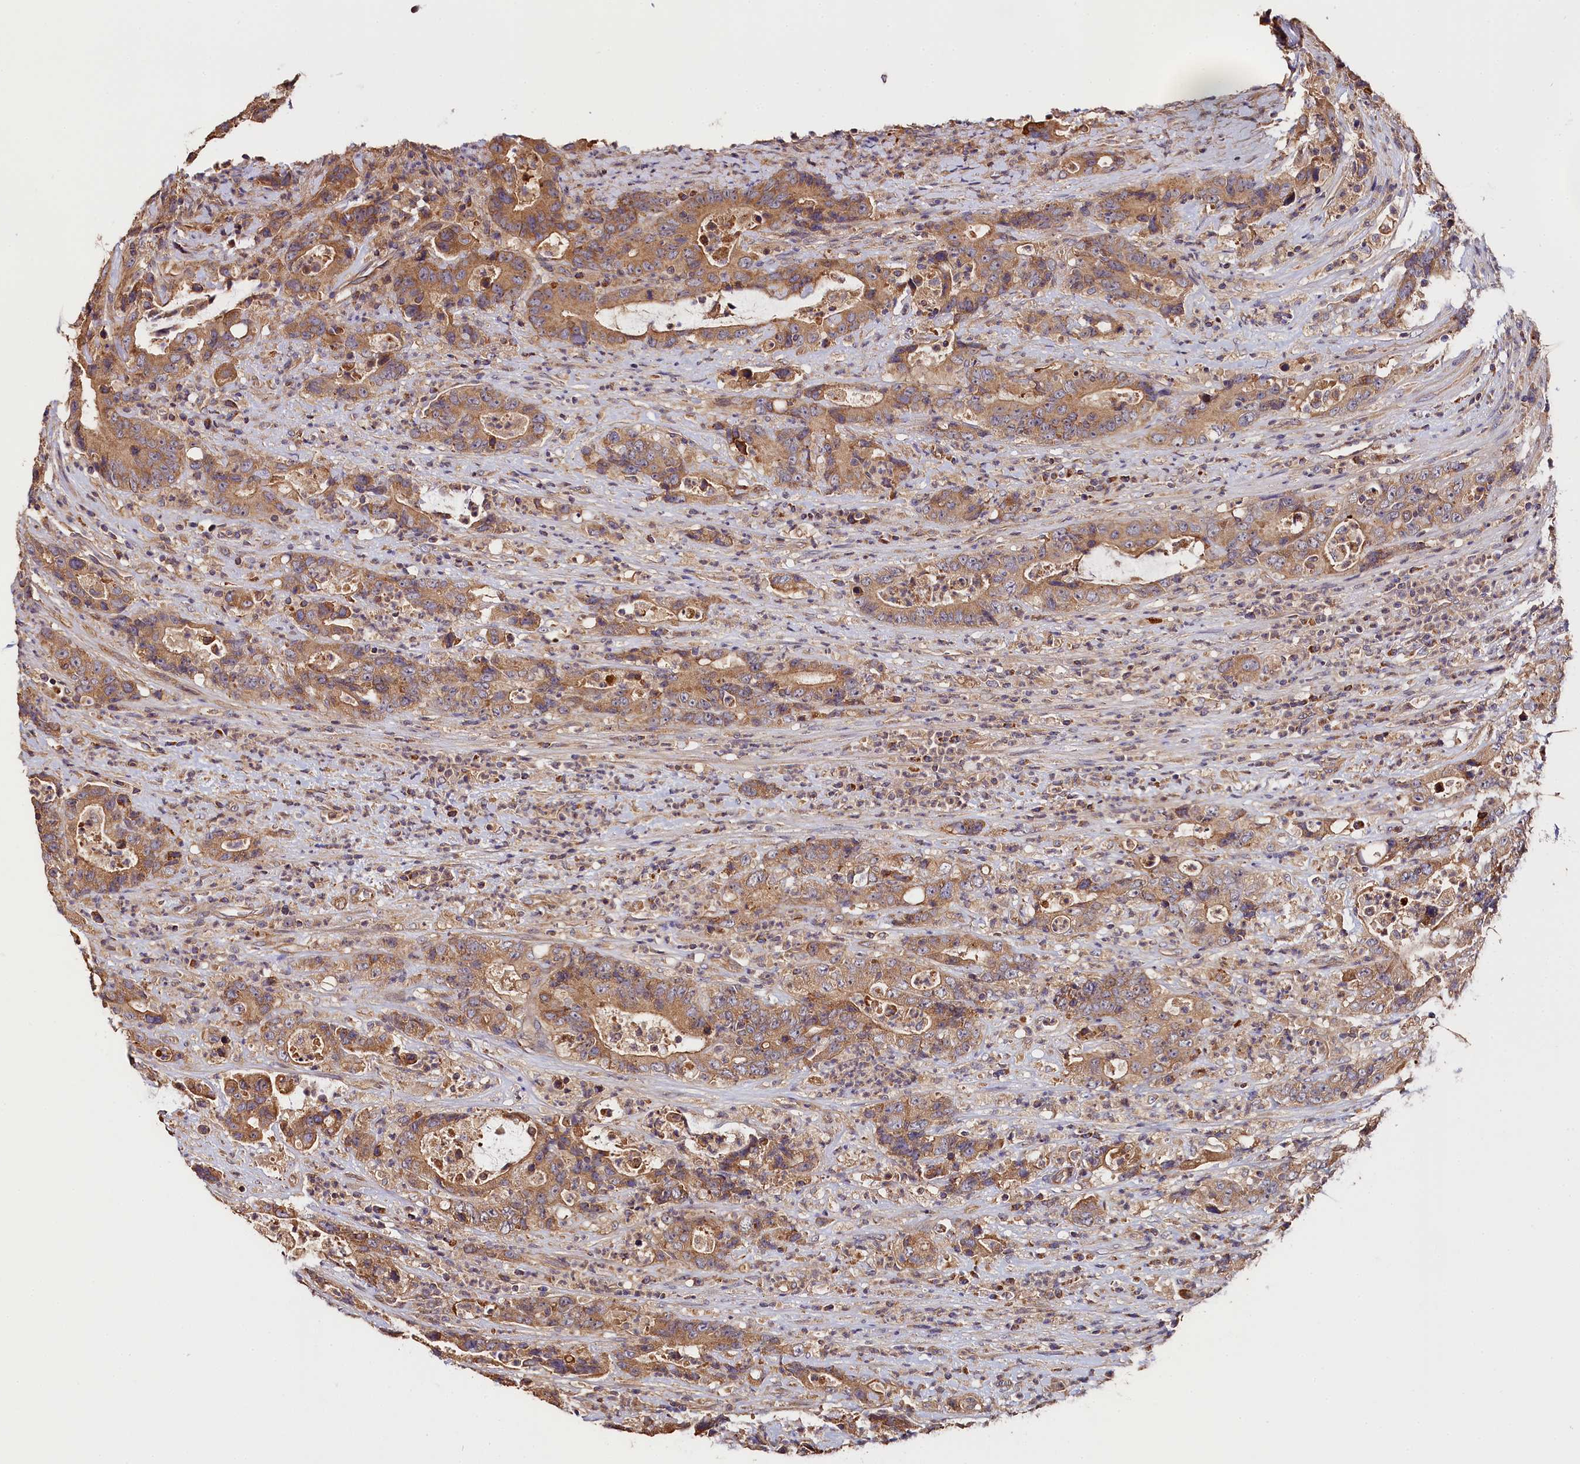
{"staining": {"intensity": "moderate", "quantity": ">75%", "location": "cytoplasmic/membranous"}, "tissue": "colorectal cancer", "cell_type": "Tumor cells", "image_type": "cancer", "snomed": [{"axis": "morphology", "description": "Adenocarcinoma, NOS"}, {"axis": "topography", "description": "Colon"}], "caption": "This photomicrograph displays colorectal adenocarcinoma stained with IHC to label a protein in brown. The cytoplasmic/membranous of tumor cells show moderate positivity for the protein. Nuclei are counter-stained blue.", "gene": "KATNB1", "patient": {"sex": "female", "age": 75}}